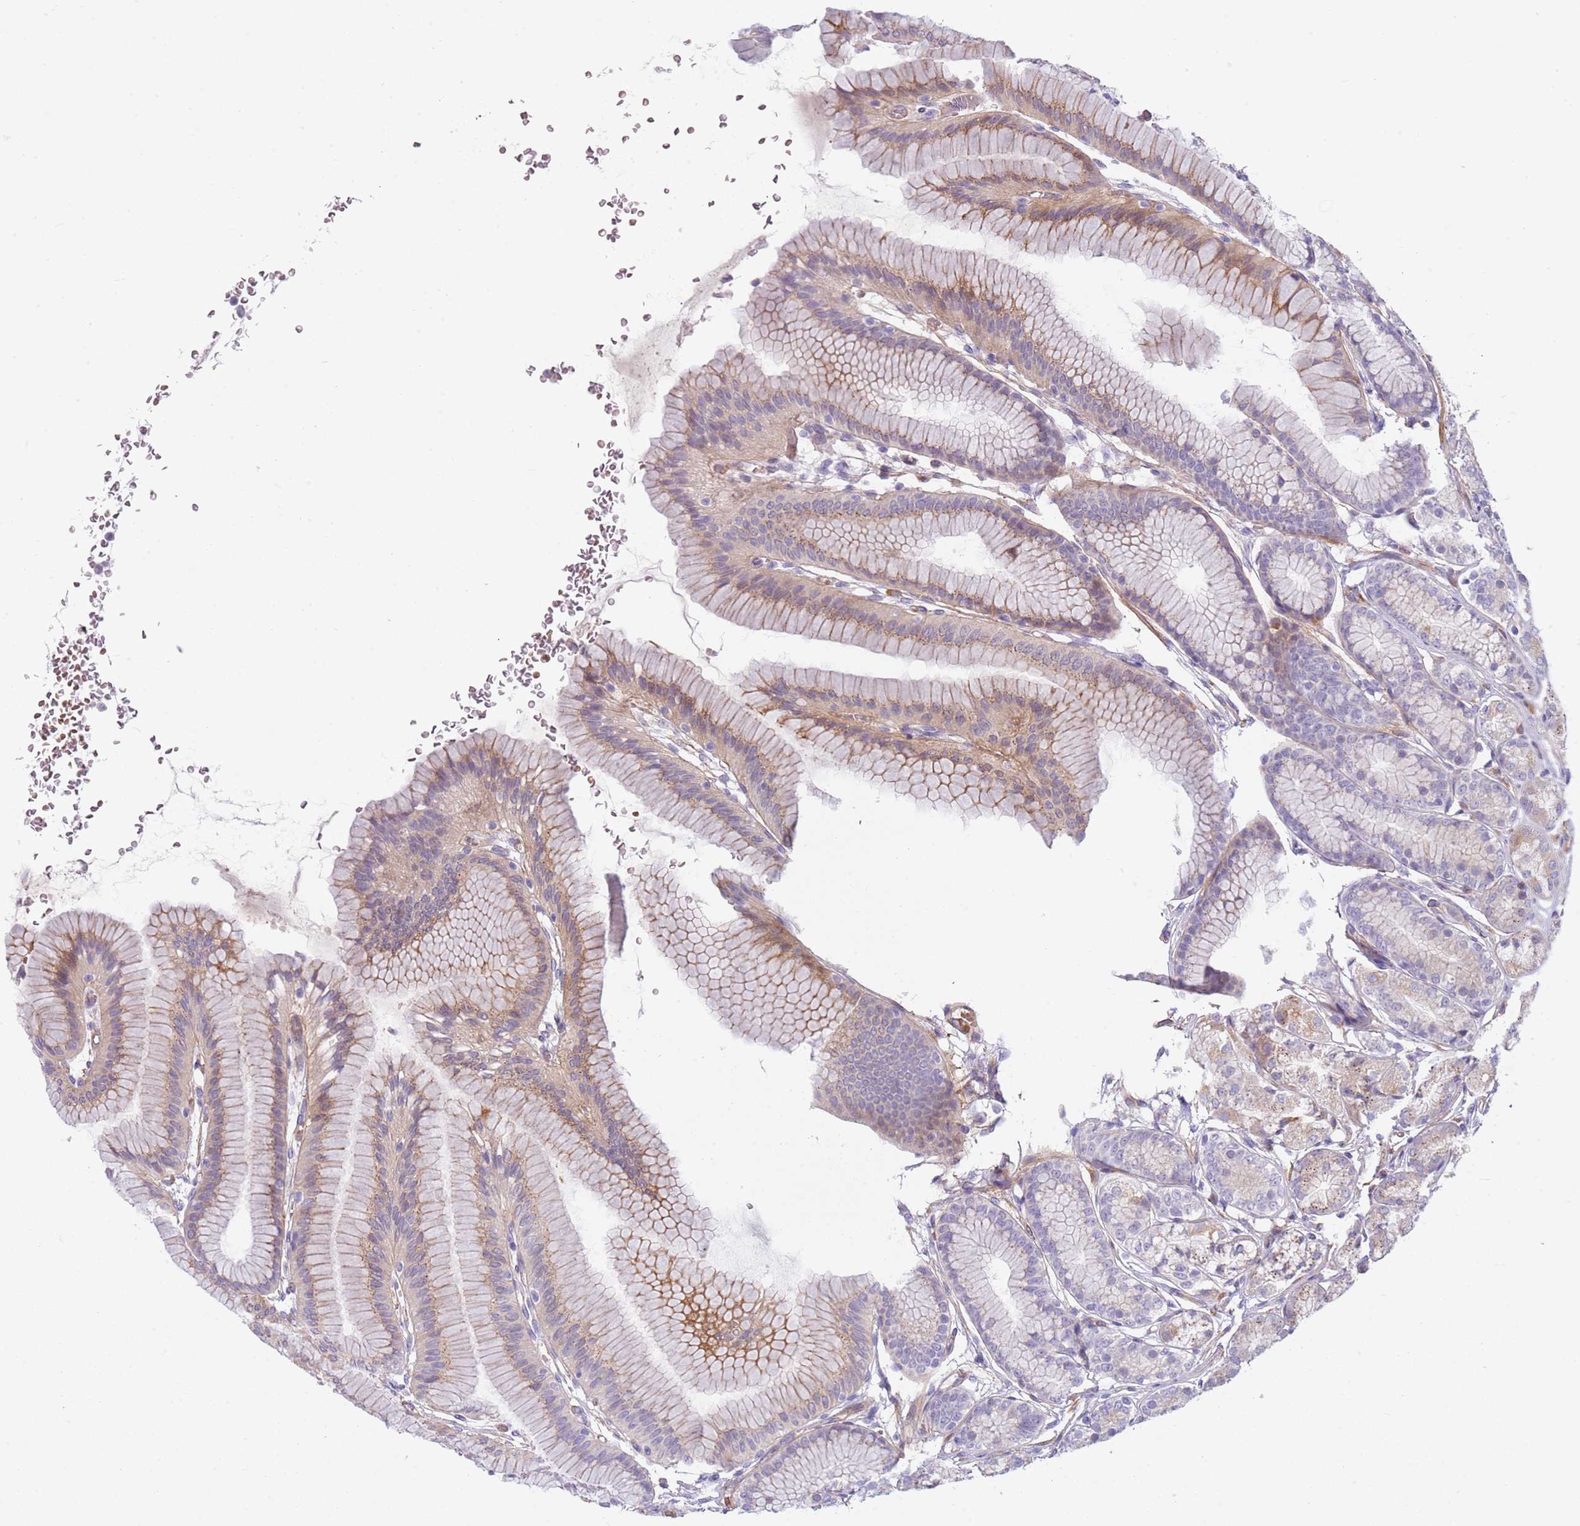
{"staining": {"intensity": "moderate", "quantity": "25%-75%", "location": "cytoplasmic/membranous"}, "tissue": "stomach", "cell_type": "Glandular cells", "image_type": "normal", "snomed": [{"axis": "morphology", "description": "Normal tissue, NOS"}, {"axis": "morphology", "description": "Adenocarcinoma, NOS"}, {"axis": "morphology", "description": "Adenocarcinoma, High grade"}, {"axis": "topography", "description": "Stomach, upper"}, {"axis": "topography", "description": "Stomach"}], "caption": "IHC of benign stomach demonstrates medium levels of moderate cytoplasmic/membranous expression in about 25%-75% of glandular cells.", "gene": "TINAGL1", "patient": {"sex": "female", "age": 65}}